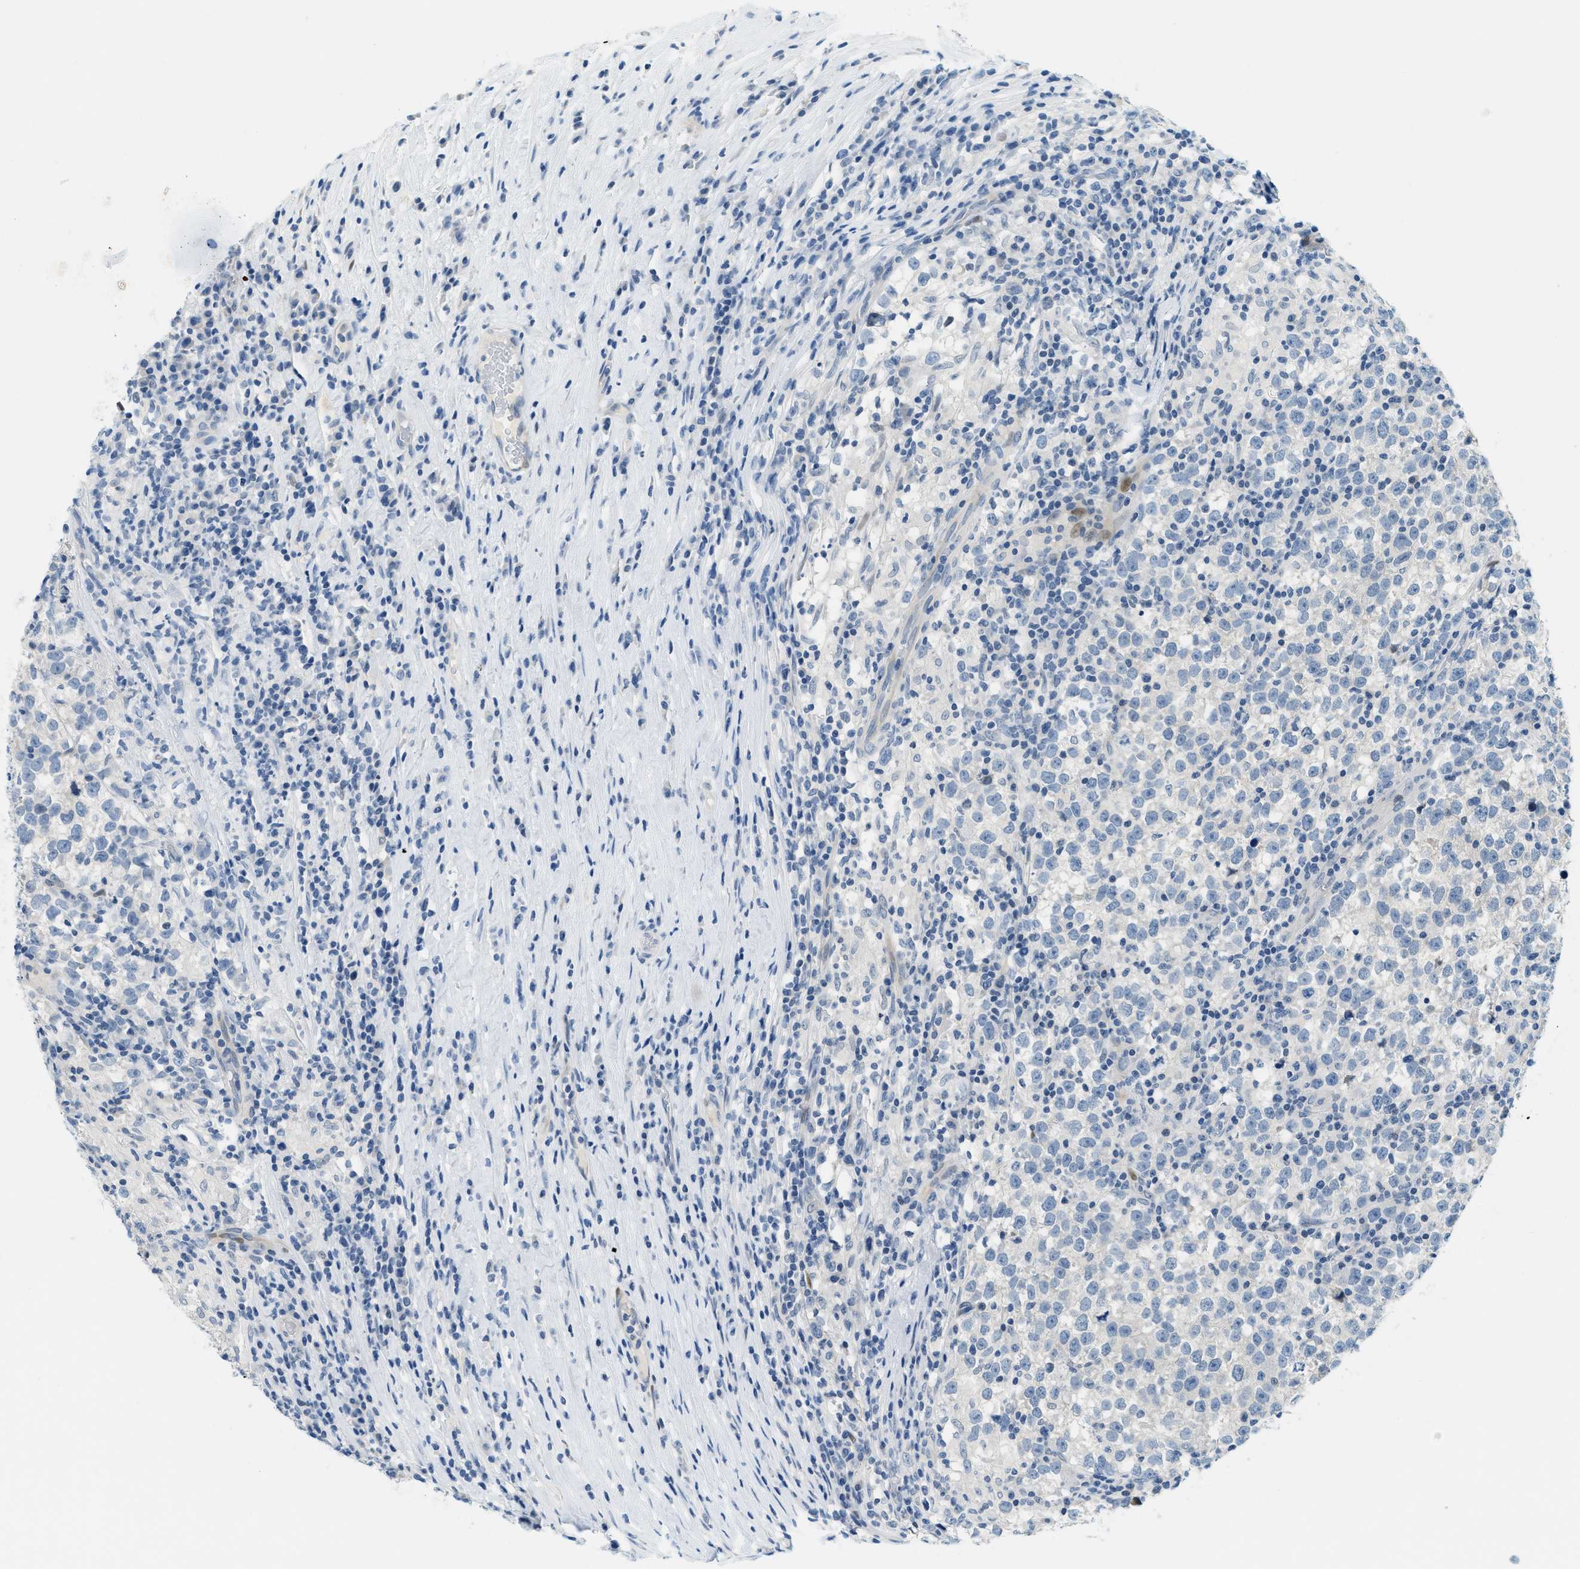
{"staining": {"intensity": "negative", "quantity": "none", "location": "none"}, "tissue": "testis cancer", "cell_type": "Tumor cells", "image_type": "cancer", "snomed": [{"axis": "morphology", "description": "Normal tissue, NOS"}, {"axis": "morphology", "description": "Seminoma, NOS"}, {"axis": "topography", "description": "Testis"}], "caption": "High magnification brightfield microscopy of seminoma (testis) stained with DAB (brown) and counterstained with hematoxylin (blue): tumor cells show no significant positivity.", "gene": "CYP4X1", "patient": {"sex": "male", "age": 43}}